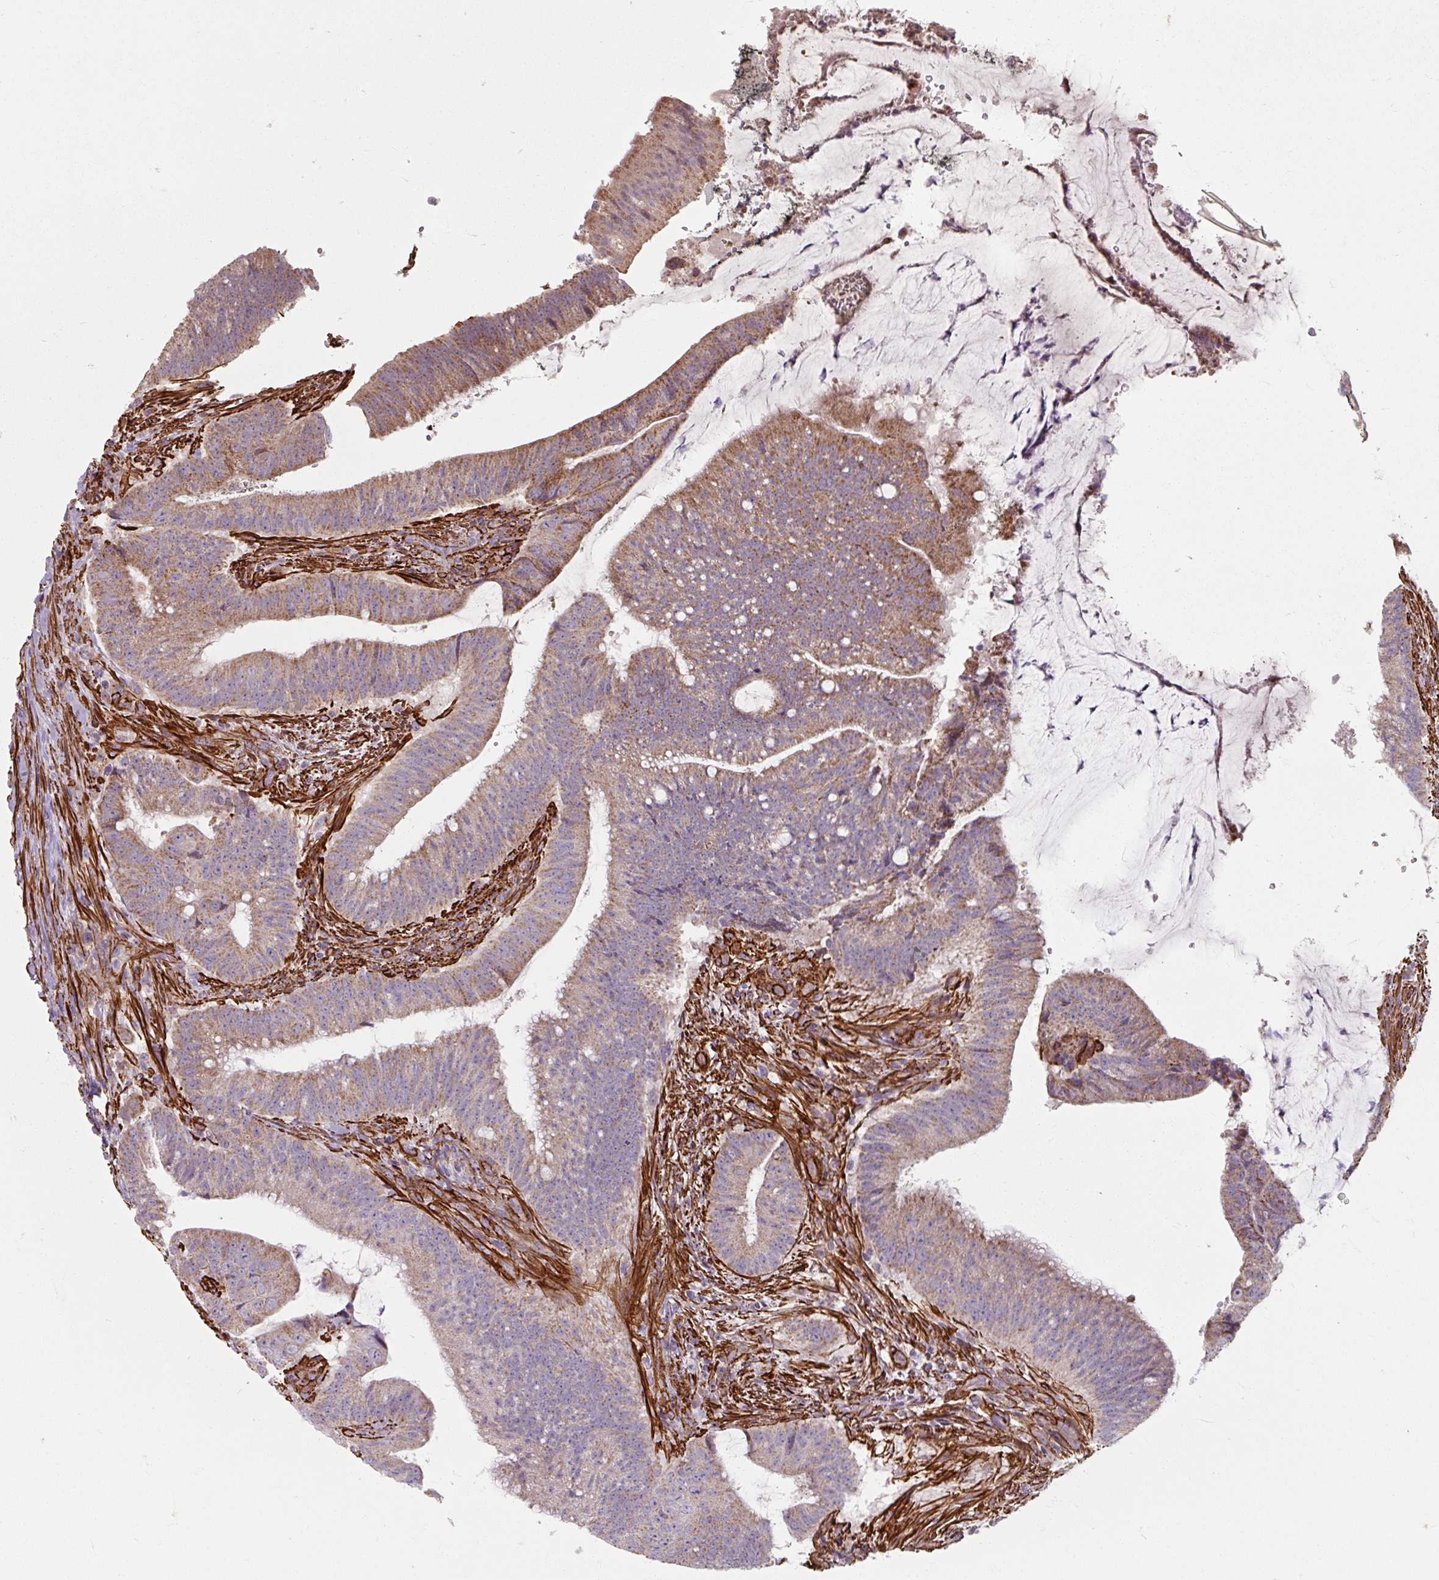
{"staining": {"intensity": "moderate", "quantity": "25%-75%", "location": "cytoplasmic/membranous"}, "tissue": "colorectal cancer", "cell_type": "Tumor cells", "image_type": "cancer", "snomed": [{"axis": "morphology", "description": "Adenocarcinoma, NOS"}, {"axis": "topography", "description": "Colon"}], "caption": "An immunohistochemistry (IHC) photomicrograph of tumor tissue is shown. Protein staining in brown shows moderate cytoplasmic/membranous positivity in colorectal cancer within tumor cells. (Brightfield microscopy of DAB IHC at high magnification).", "gene": "MRPS5", "patient": {"sex": "female", "age": 43}}